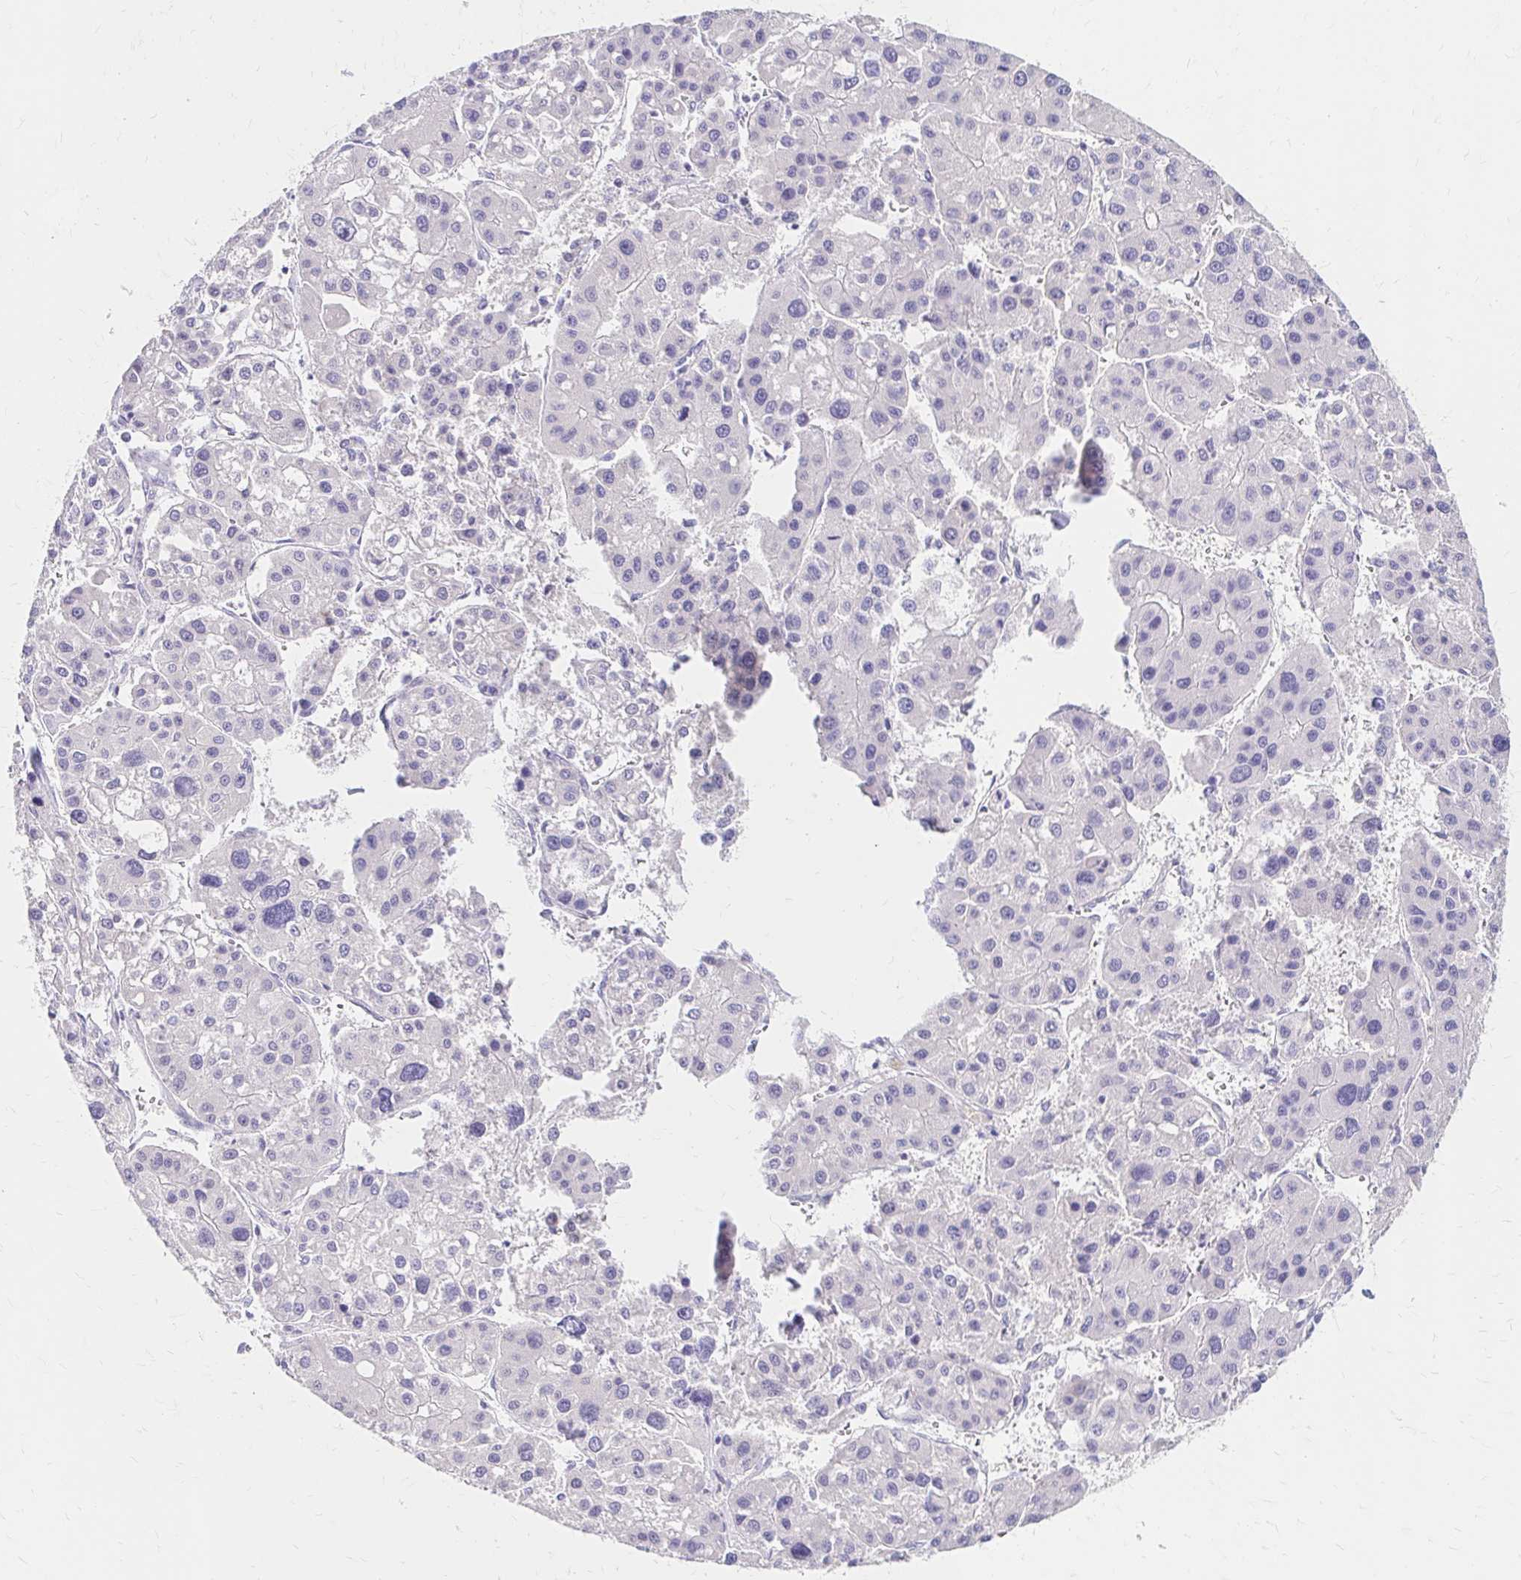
{"staining": {"intensity": "negative", "quantity": "none", "location": "none"}, "tissue": "liver cancer", "cell_type": "Tumor cells", "image_type": "cancer", "snomed": [{"axis": "morphology", "description": "Carcinoma, Hepatocellular, NOS"}, {"axis": "topography", "description": "Liver"}], "caption": "Immunohistochemistry (IHC) micrograph of liver cancer (hepatocellular carcinoma) stained for a protein (brown), which displays no positivity in tumor cells.", "gene": "AZGP1", "patient": {"sex": "male", "age": 73}}